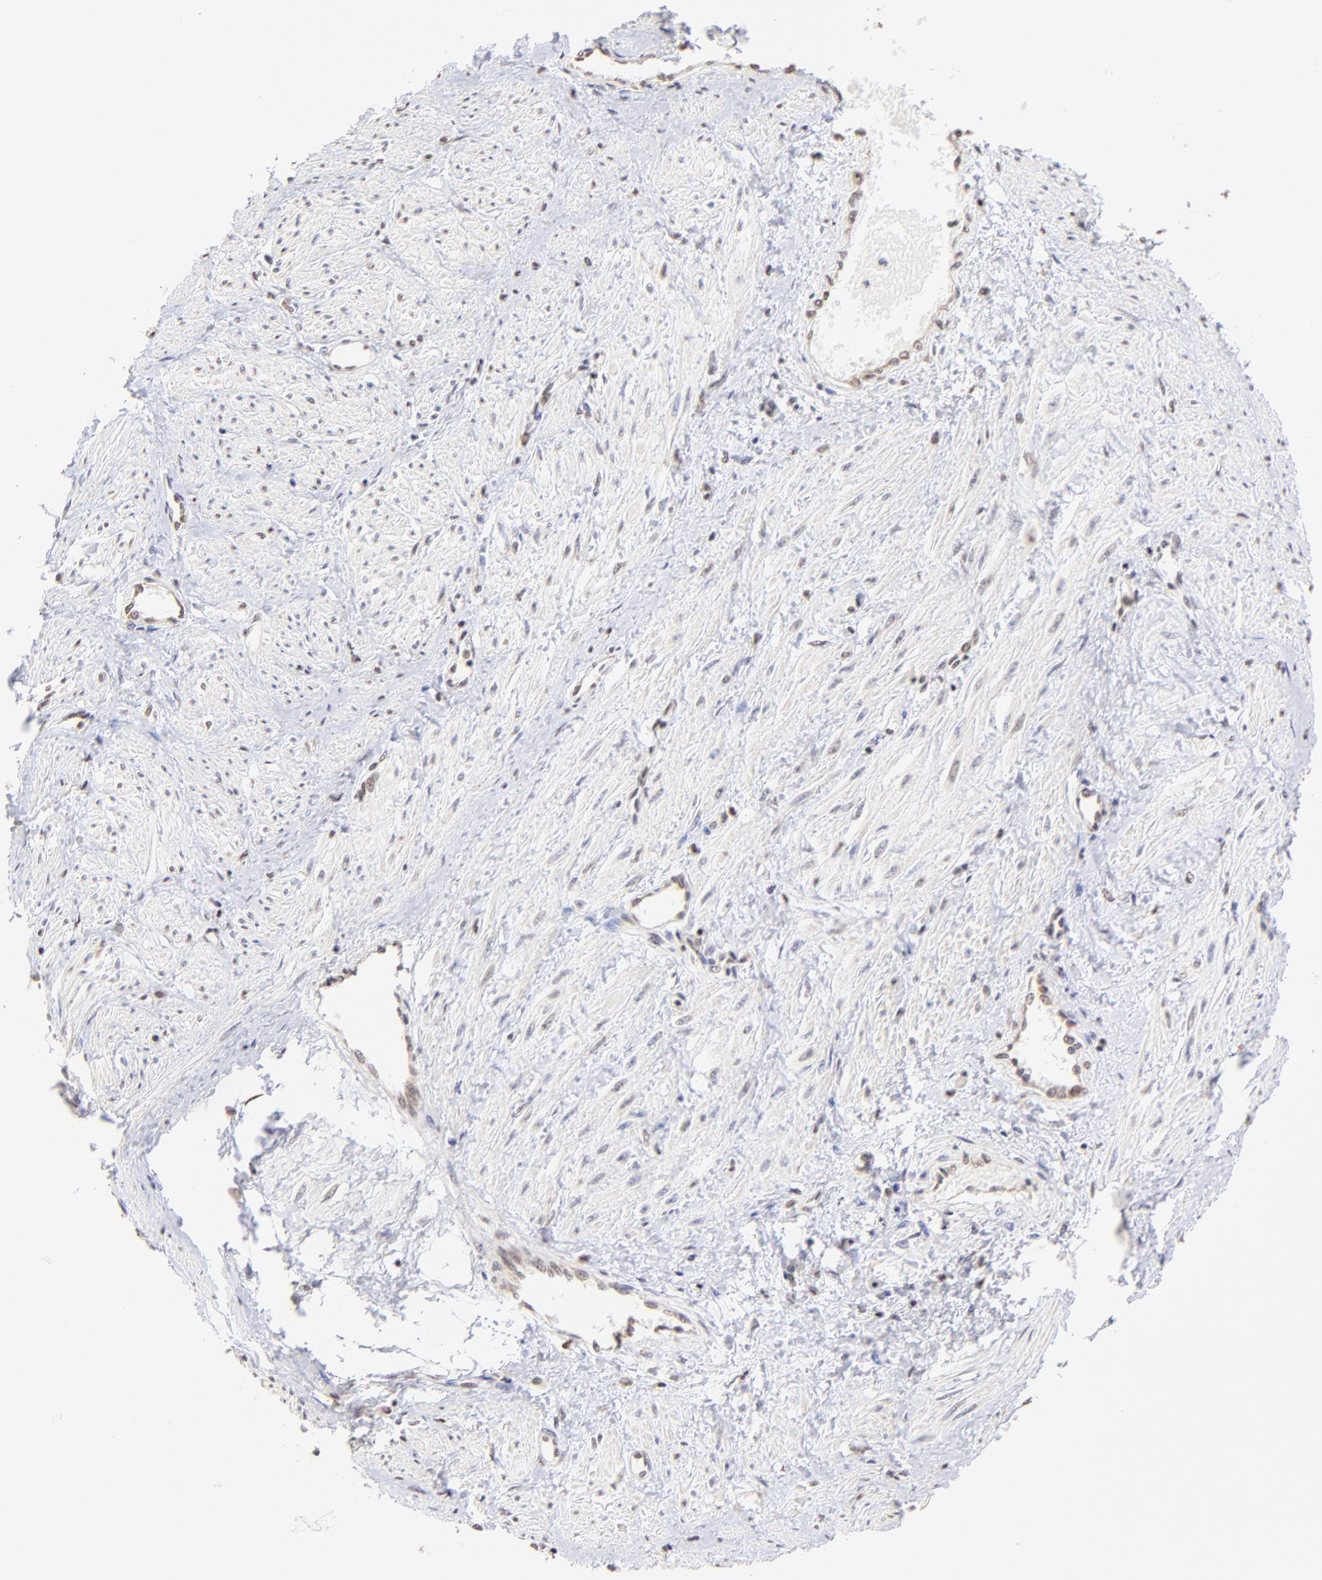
{"staining": {"intensity": "weak", "quantity": "25%-75%", "location": "nuclear"}, "tissue": "smooth muscle", "cell_type": "Smooth muscle cells", "image_type": "normal", "snomed": [{"axis": "morphology", "description": "Normal tissue, NOS"}, {"axis": "topography", "description": "Smooth muscle"}, {"axis": "topography", "description": "Uterus"}], "caption": "Brown immunohistochemical staining in normal human smooth muscle reveals weak nuclear positivity in about 25%-75% of smooth muscle cells. (Brightfield microscopy of DAB IHC at high magnification).", "gene": "ZNF670", "patient": {"sex": "female", "age": 39}}